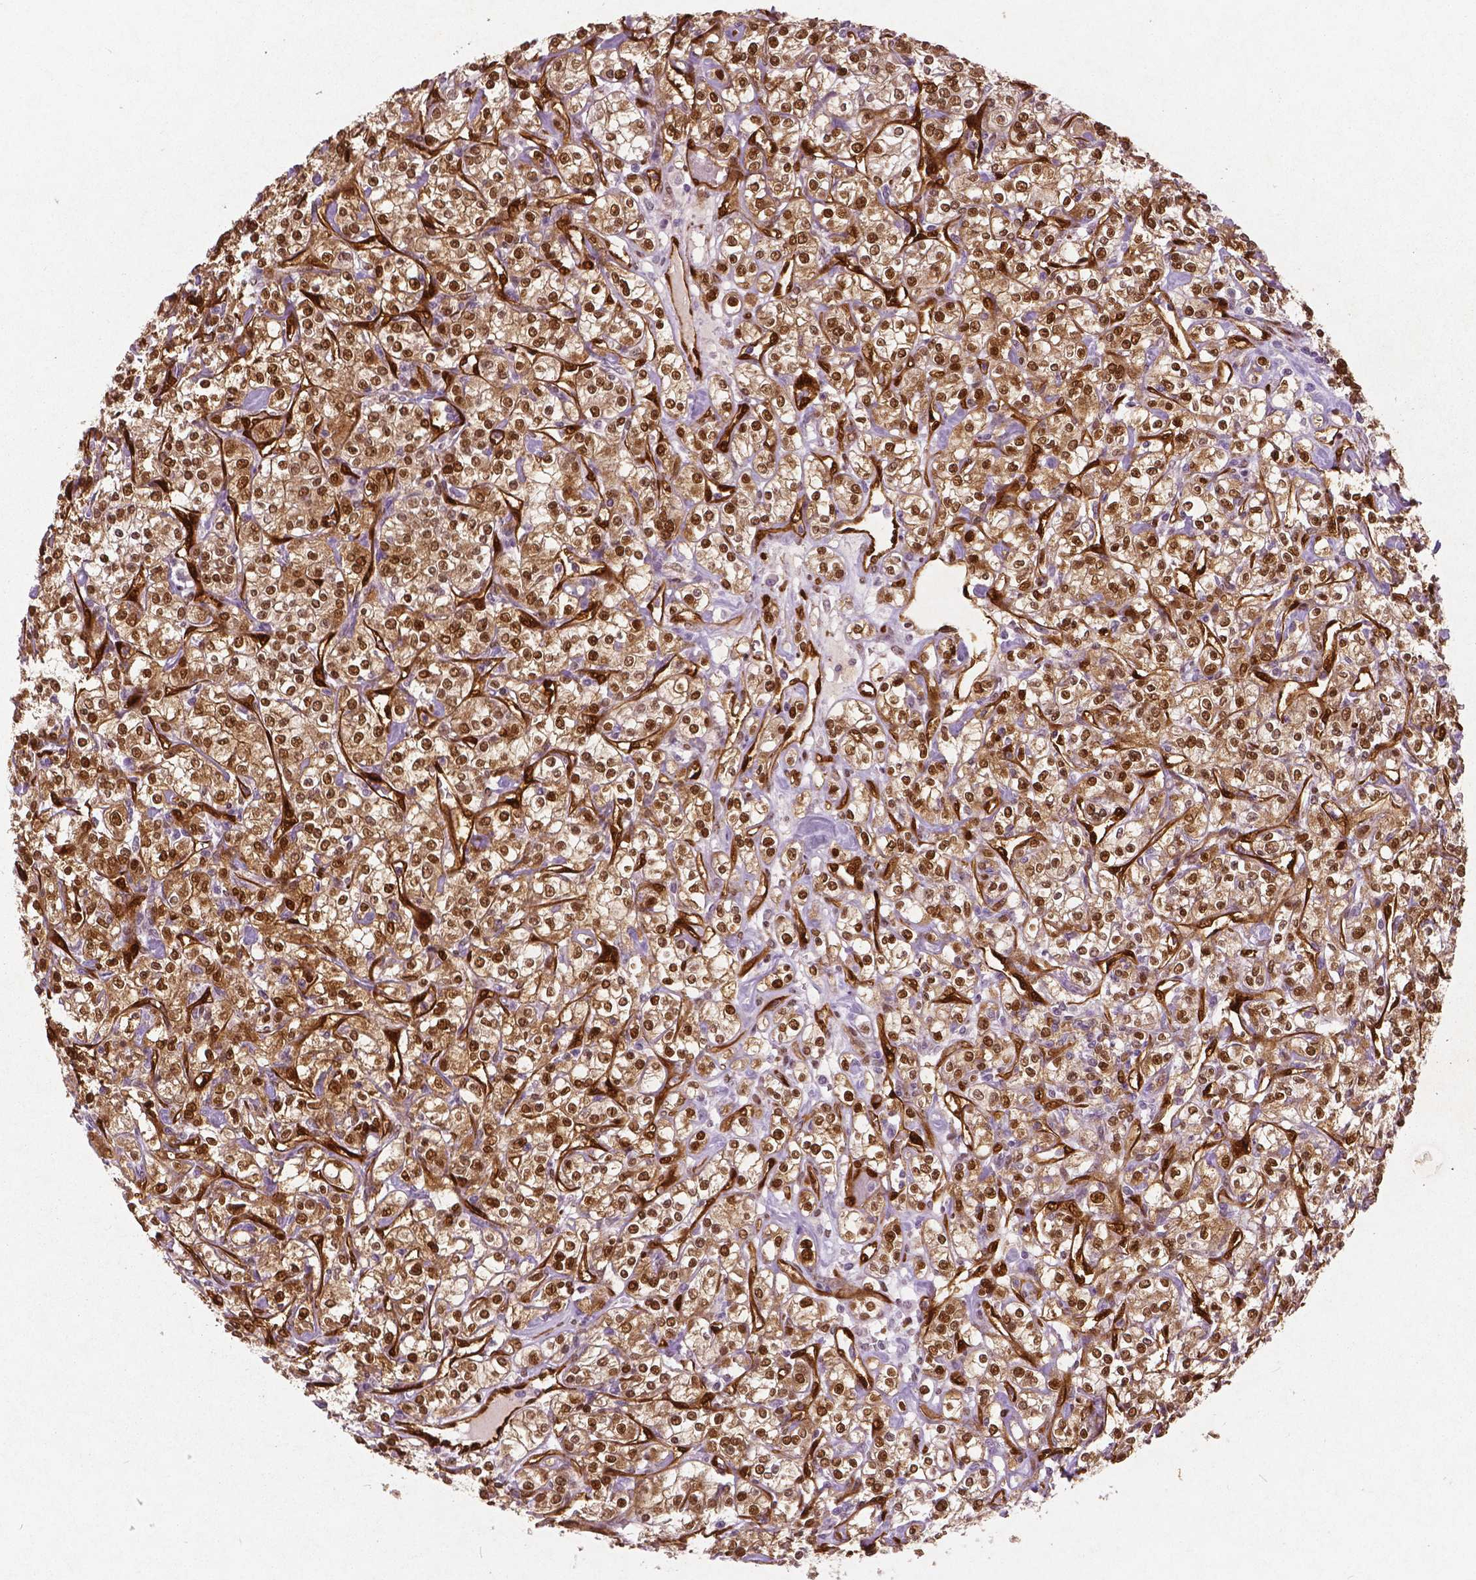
{"staining": {"intensity": "moderate", "quantity": ">75%", "location": "cytoplasmic/membranous,nuclear"}, "tissue": "renal cancer", "cell_type": "Tumor cells", "image_type": "cancer", "snomed": [{"axis": "morphology", "description": "Adenocarcinoma, NOS"}, {"axis": "topography", "description": "Kidney"}], "caption": "Immunohistochemistry (DAB (3,3'-diaminobenzidine)) staining of human renal cancer exhibits moderate cytoplasmic/membranous and nuclear protein staining in approximately >75% of tumor cells.", "gene": "WWTR1", "patient": {"sex": "male", "age": 77}}